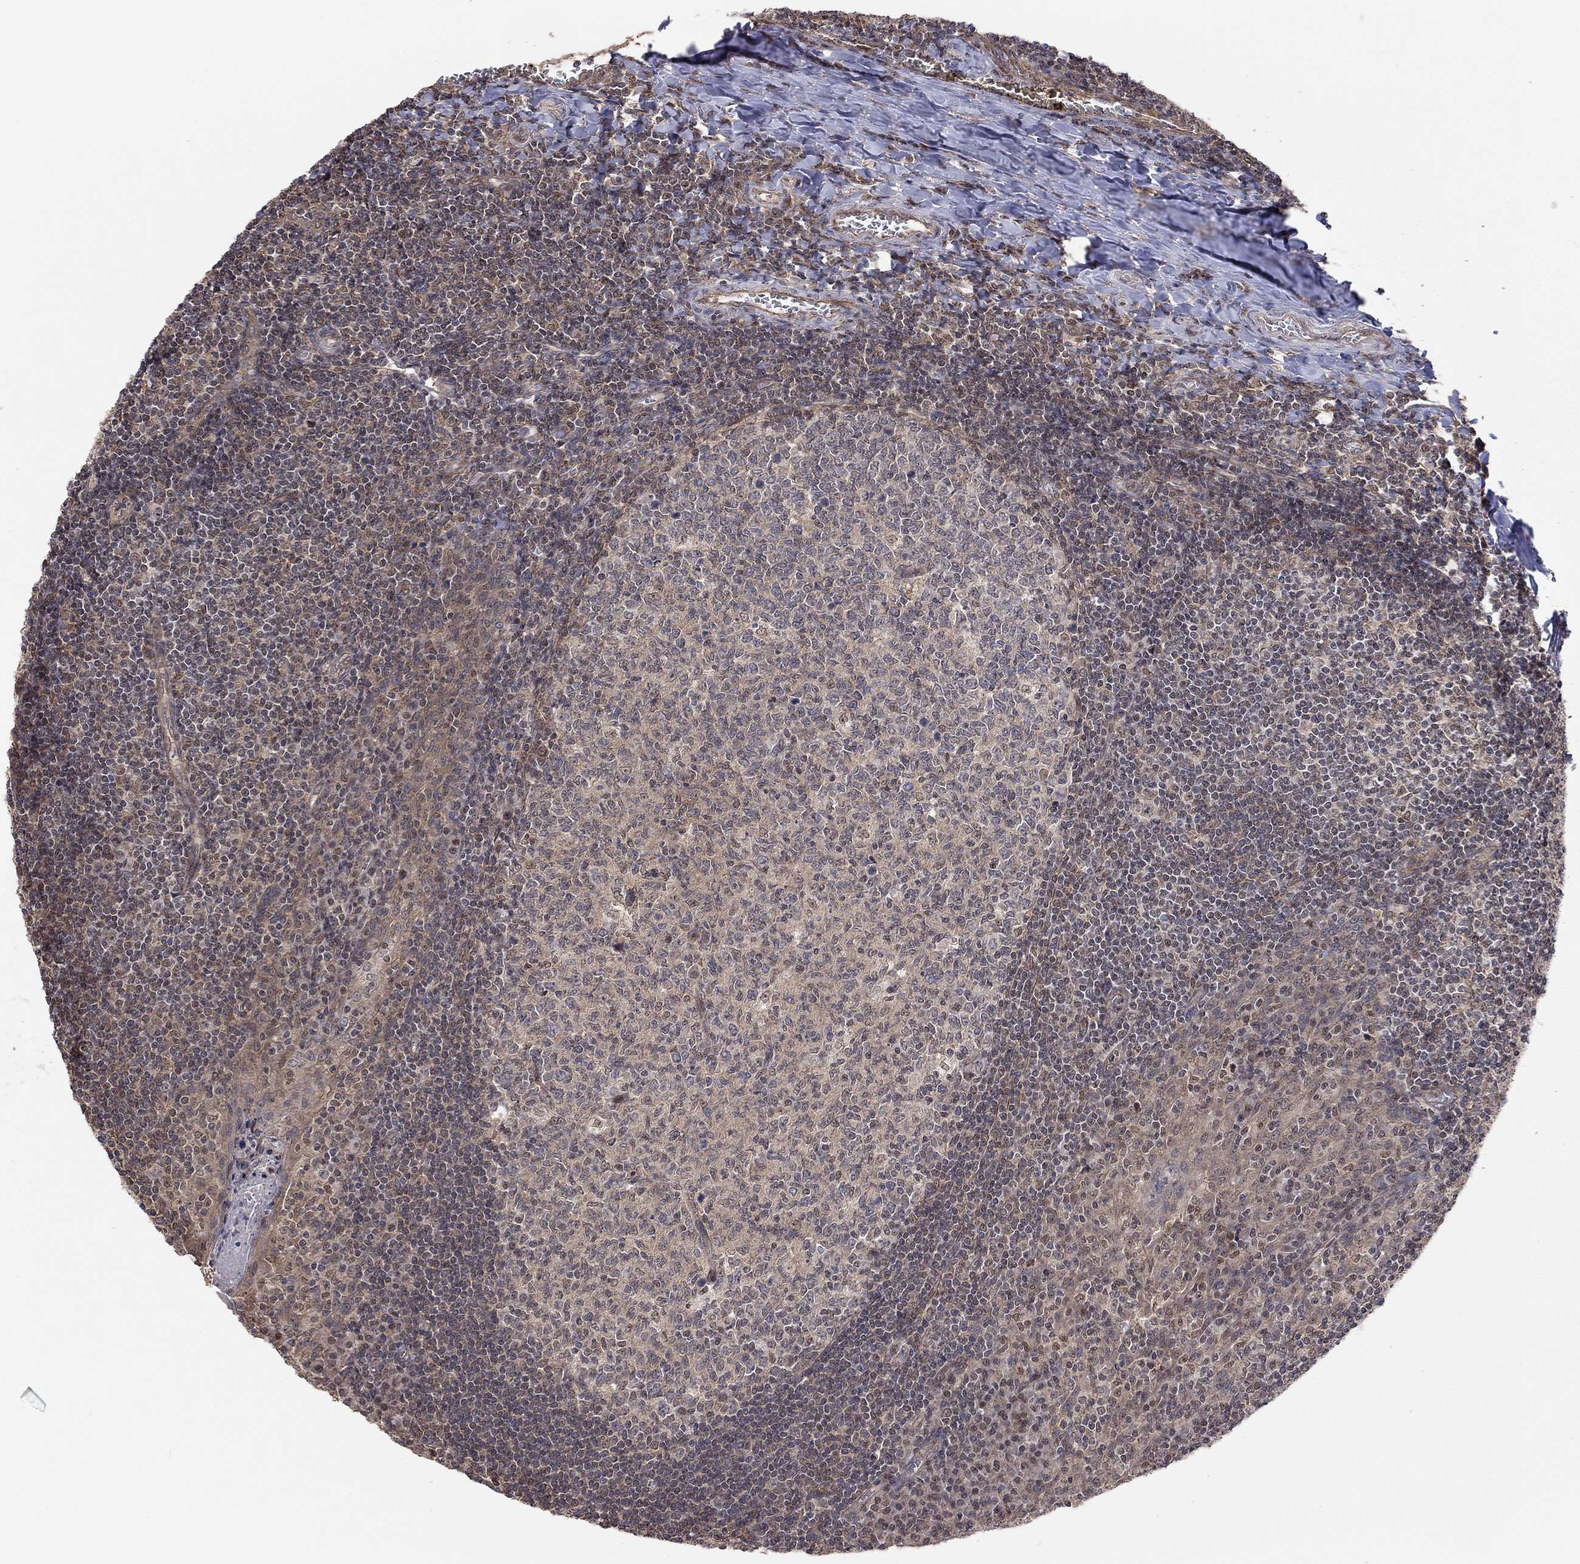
{"staining": {"intensity": "negative", "quantity": "none", "location": "none"}, "tissue": "tonsil", "cell_type": "Germinal center cells", "image_type": "normal", "snomed": [{"axis": "morphology", "description": "Normal tissue, NOS"}, {"axis": "topography", "description": "Tonsil"}], "caption": "High magnification brightfield microscopy of normal tonsil stained with DAB (brown) and counterstained with hematoxylin (blue): germinal center cells show no significant staining.", "gene": "TDP1", "patient": {"sex": "female", "age": 13}}